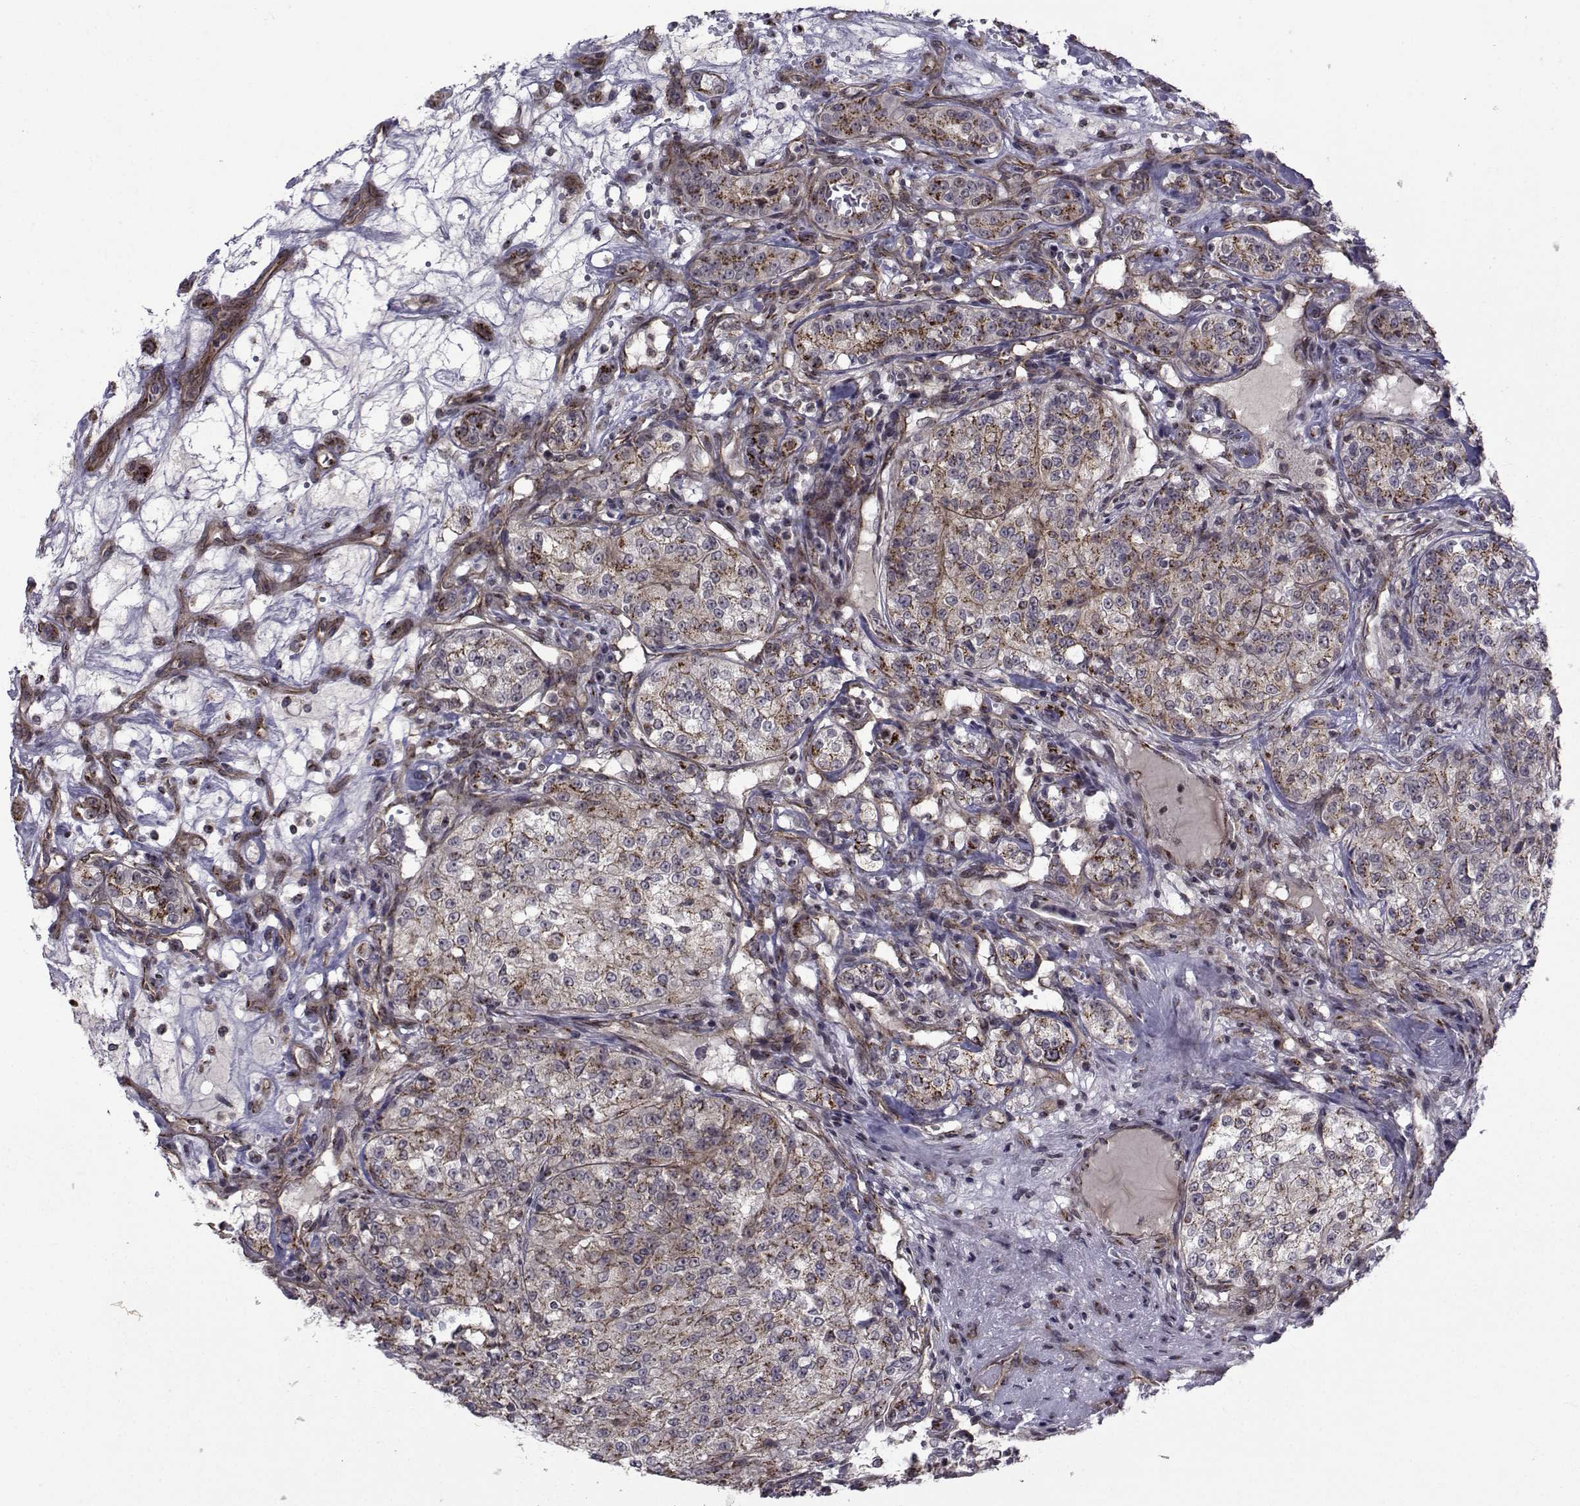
{"staining": {"intensity": "weak", "quantity": "25%-75%", "location": "cytoplasmic/membranous"}, "tissue": "renal cancer", "cell_type": "Tumor cells", "image_type": "cancer", "snomed": [{"axis": "morphology", "description": "Adenocarcinoma, NOS"}, {"axis": "topography", "description": "Kidney"}], "caption": "Weak cytoplasmic/membranous protein positivity is present in about 25%-75% of tumor cells in renal cancer. Immunohistochemistry stains the protein of interest in brown and the nuclei are stained blue.", "gene": "ATP6V1C2", "patient": {"sex": "female", "age": 63}}